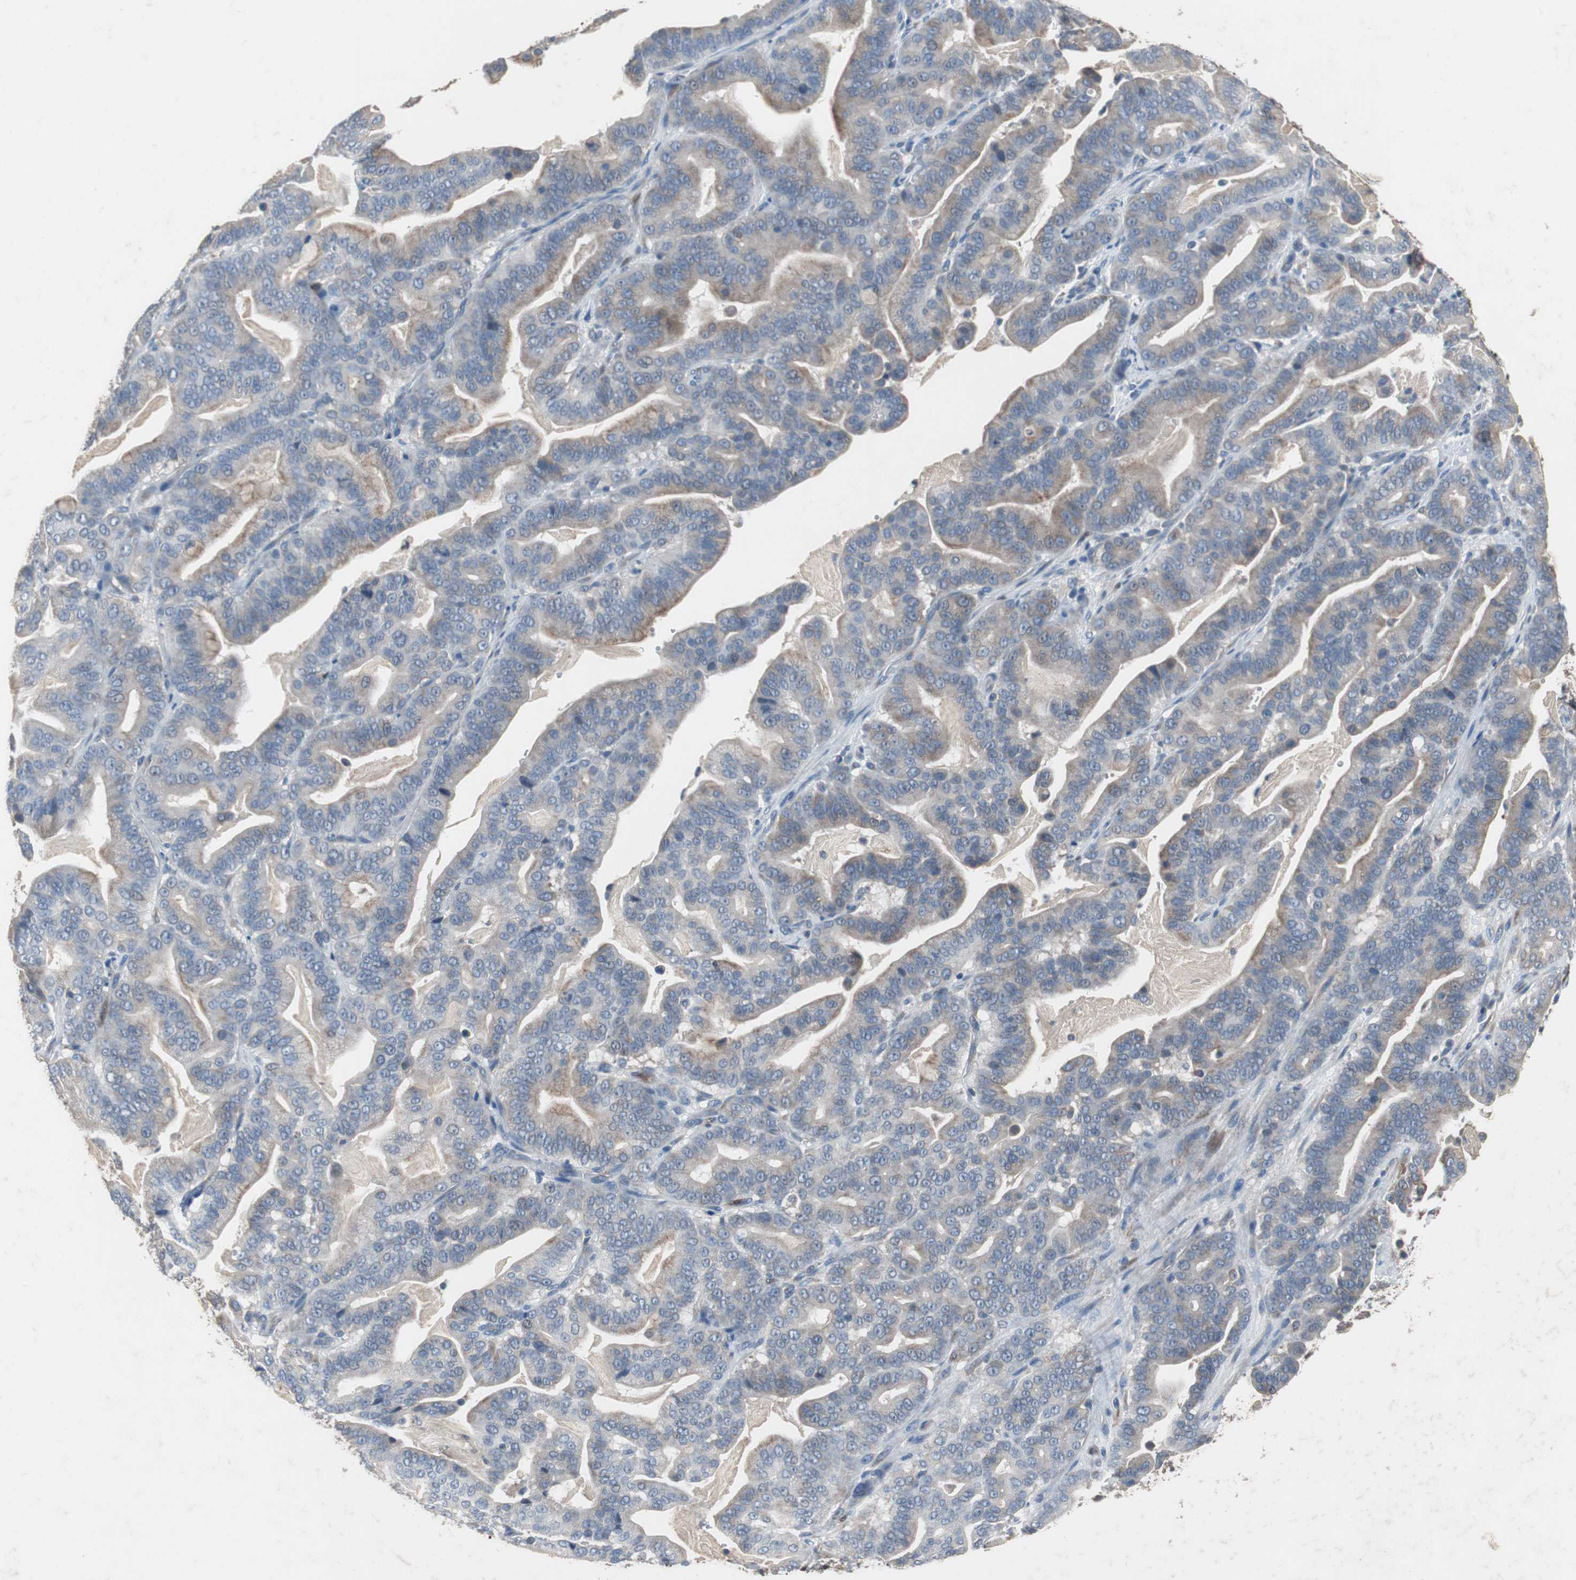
{"staining": {"intensity": "moderate", "quantity": "<25%", "location": "cytoplasmic/membranous"}, "tissue": "pancreatic cancer", "cell_type": "Tumor cells", "image_type": "cancer", "snomed": [{"axis": "morphology", "description": "Adenocarcinoma, NOS"}, {"axis": "topography", "description": "Pancreas"}], "caption": "Protein expression analysis of human adenocarcinoma (pancreatic) reveals moderate cytoplasmic/membranous expression in about <25% of tumor cells. Using DAB (3,3'-diaminobenzidine) (brown) and hematoxylin (blue) stains, captured at high magnification using brightfield microscopy.", "gene": "CALB2", "patient": {"sex": "male", "age": 63}}